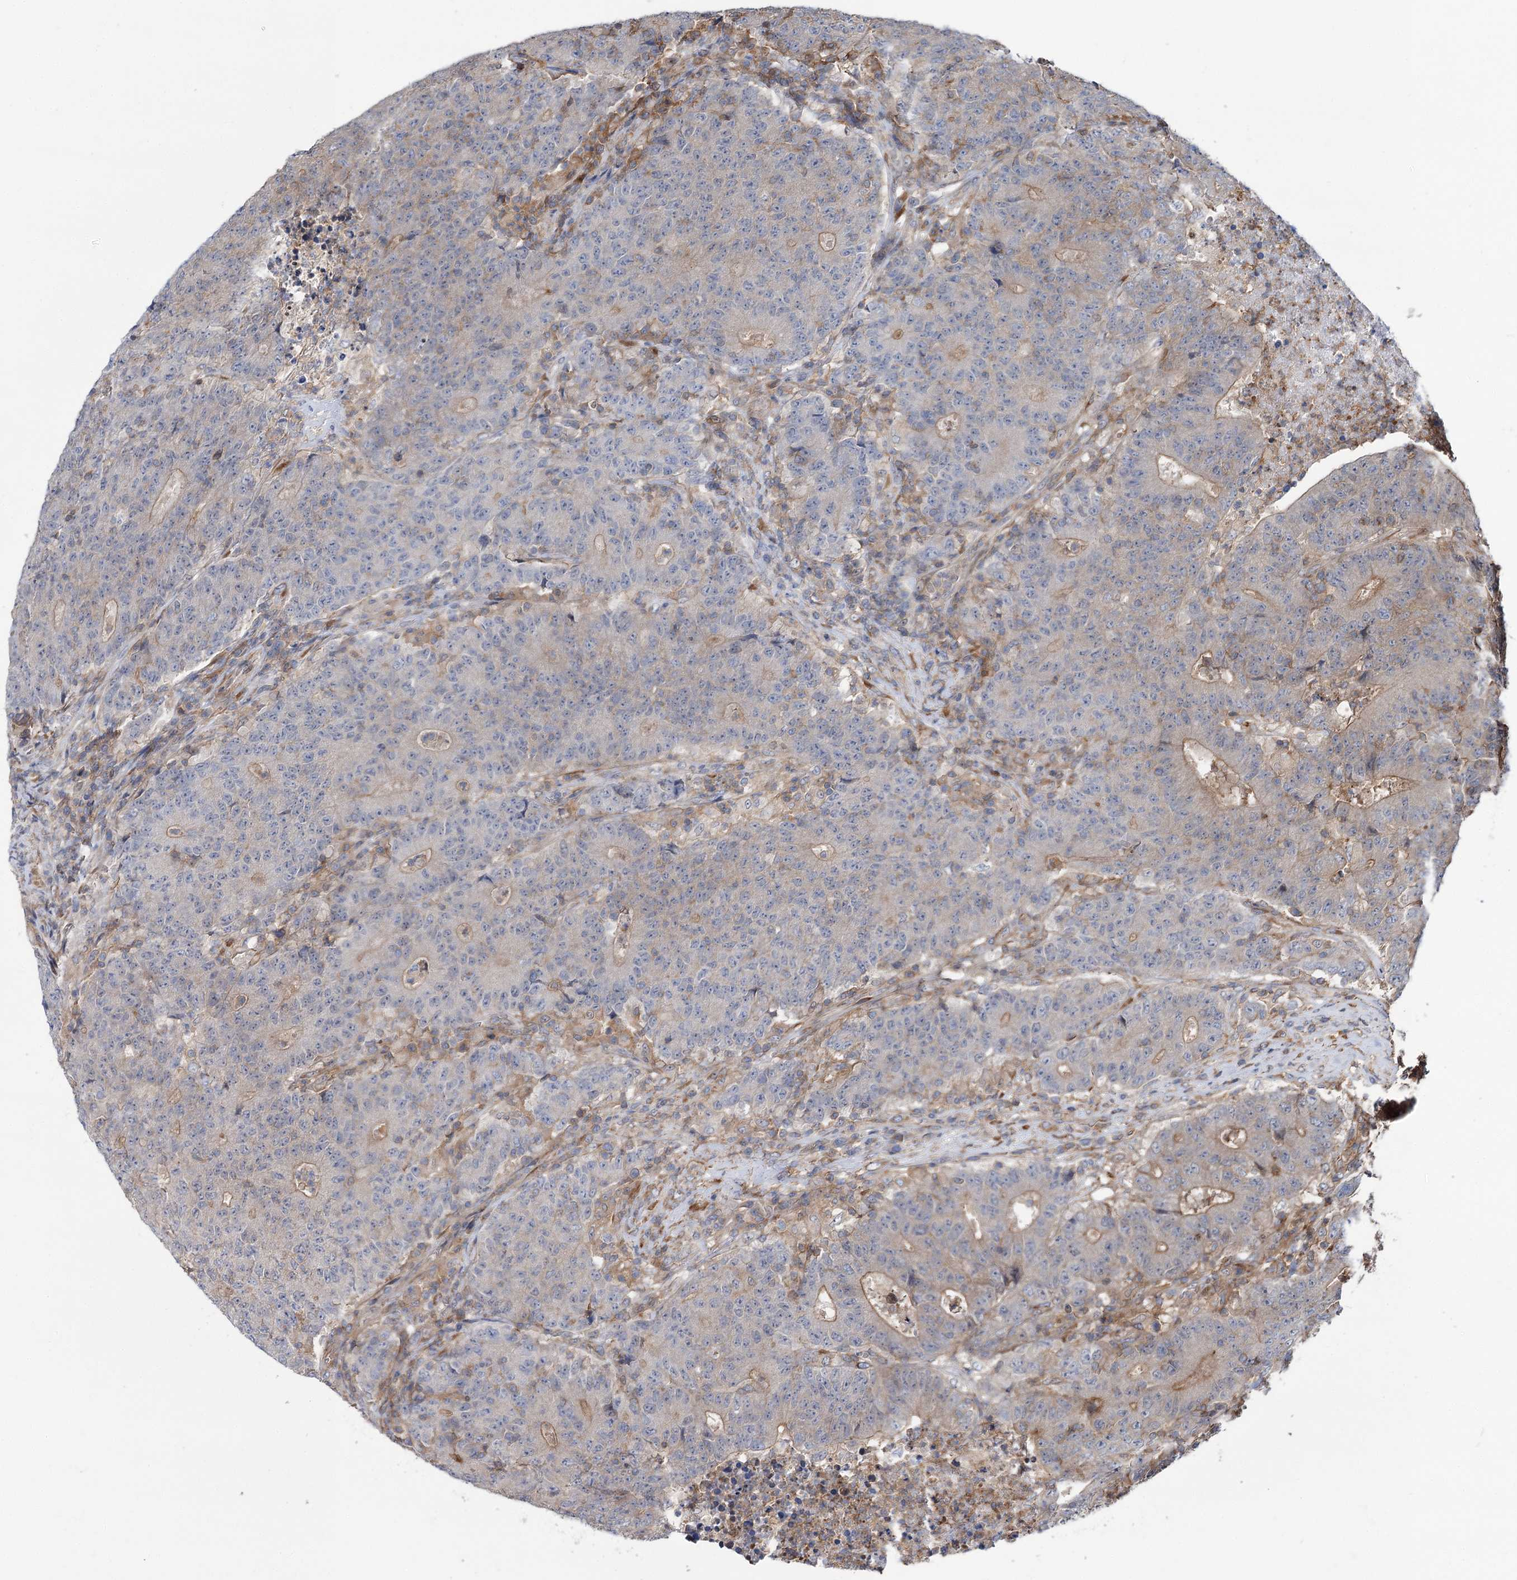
{"staining": {"intensity": "moderate", "quantity": "<25%", "location": "cytoplasmic/membranous"}, "tissue": "colorectal cancer", "cell_type": "Tumor cells", "image_type": "cancer", "snomed": [{"axis": "morphology", "description": "Adenocarcinoma, NOS"}, {"axis": "topography", "description": "Colon"}], "caption": "Human adenocarcinoma (colorectal) stained with a protein marker demonstrates moderate staining in tumor cells.", "gene": "DPP3", "patient": {"sex": "female", "age": 75}}